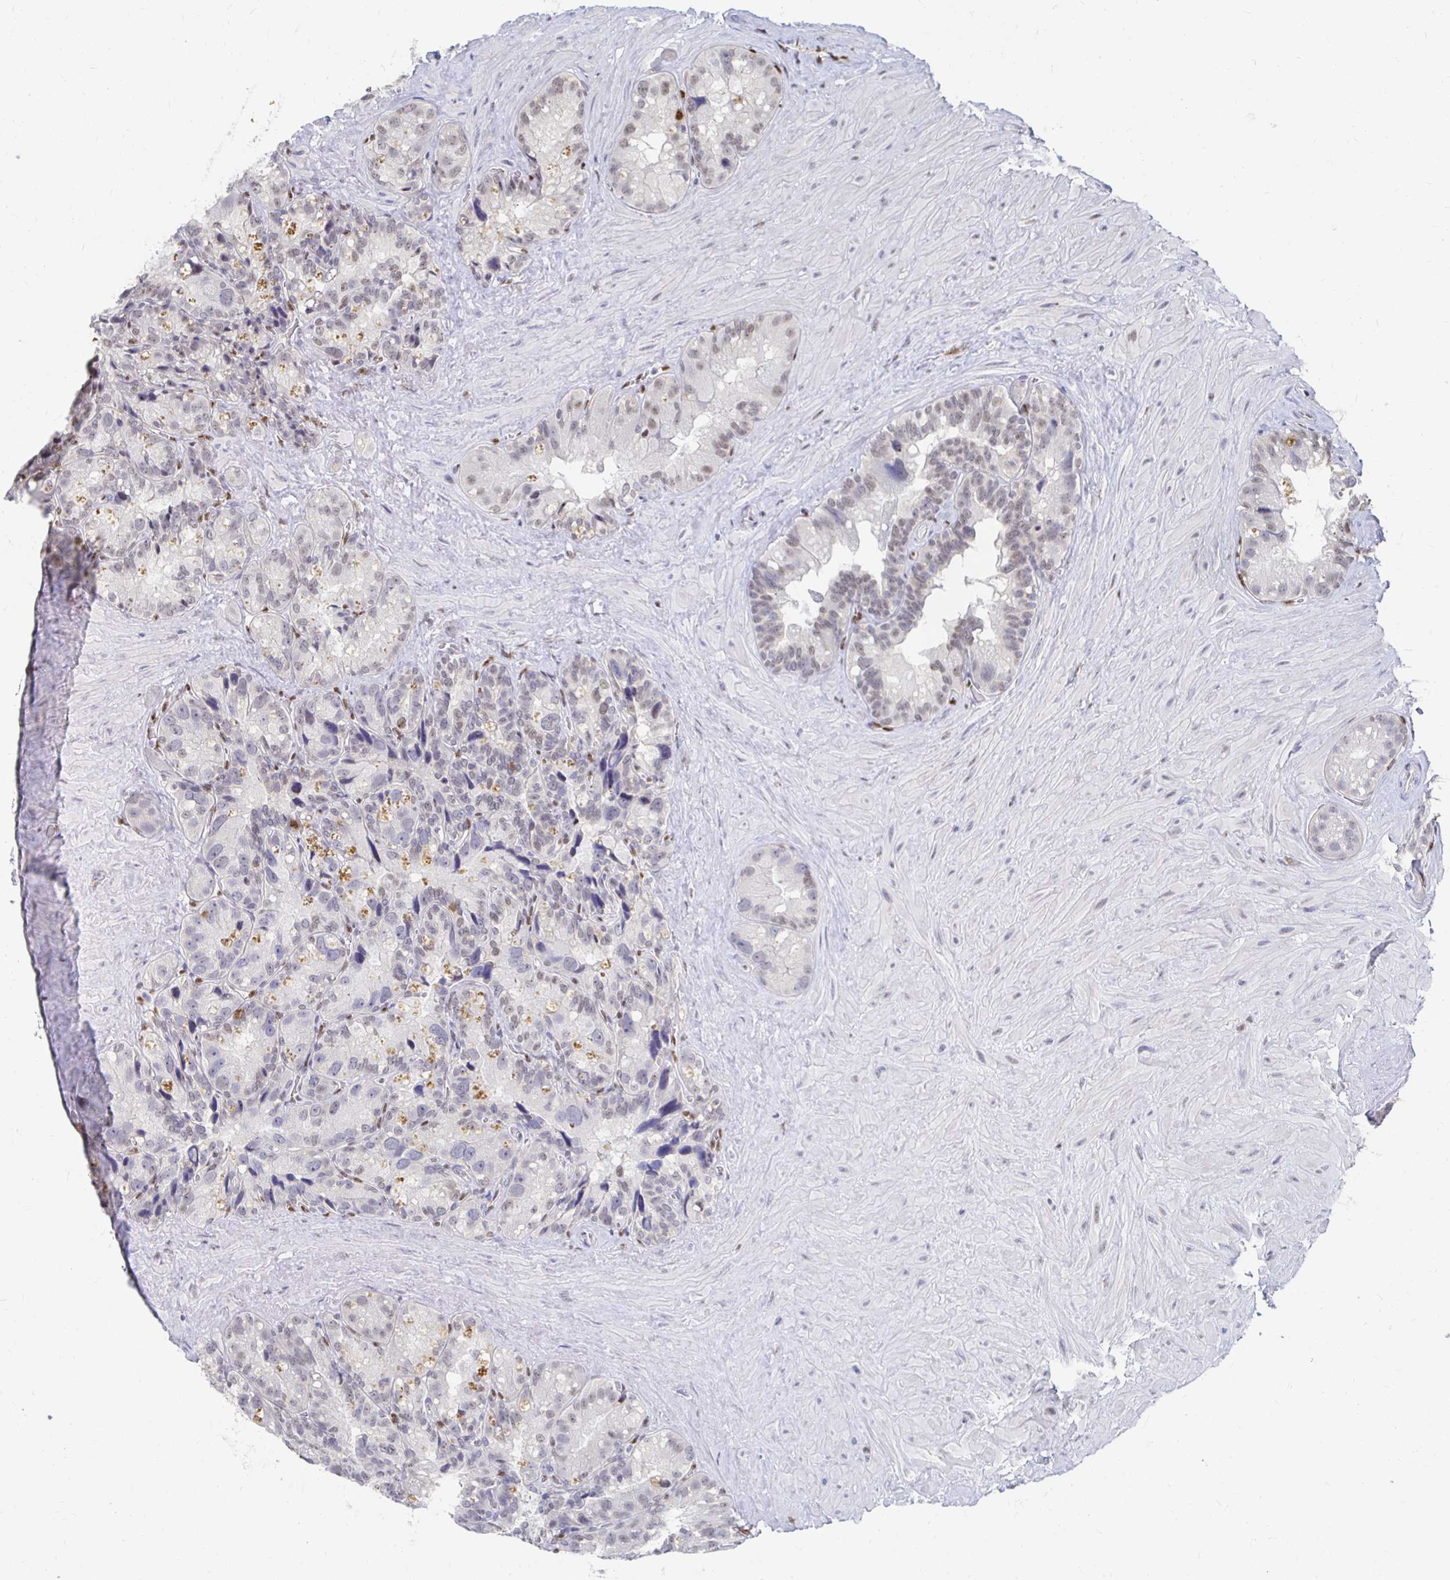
{"staining": {"intensity": "negative", "quantity": "none", "location": "none"}, "tissue": "seminal vesicle", "cell_type": "Glandular cells", "image_type": "normal", "snomed": [{"axis": "morphology", "description": "Normal tissue, NOS"}, {"axis": "topography", "description": "Seminal veicle"}], "caption": "The IHC photomicrograph has no significant expression in glandular cells of seminal vesicle.", "gene": "CLIC3", "patient": {"sex": "male", "age": 60}}